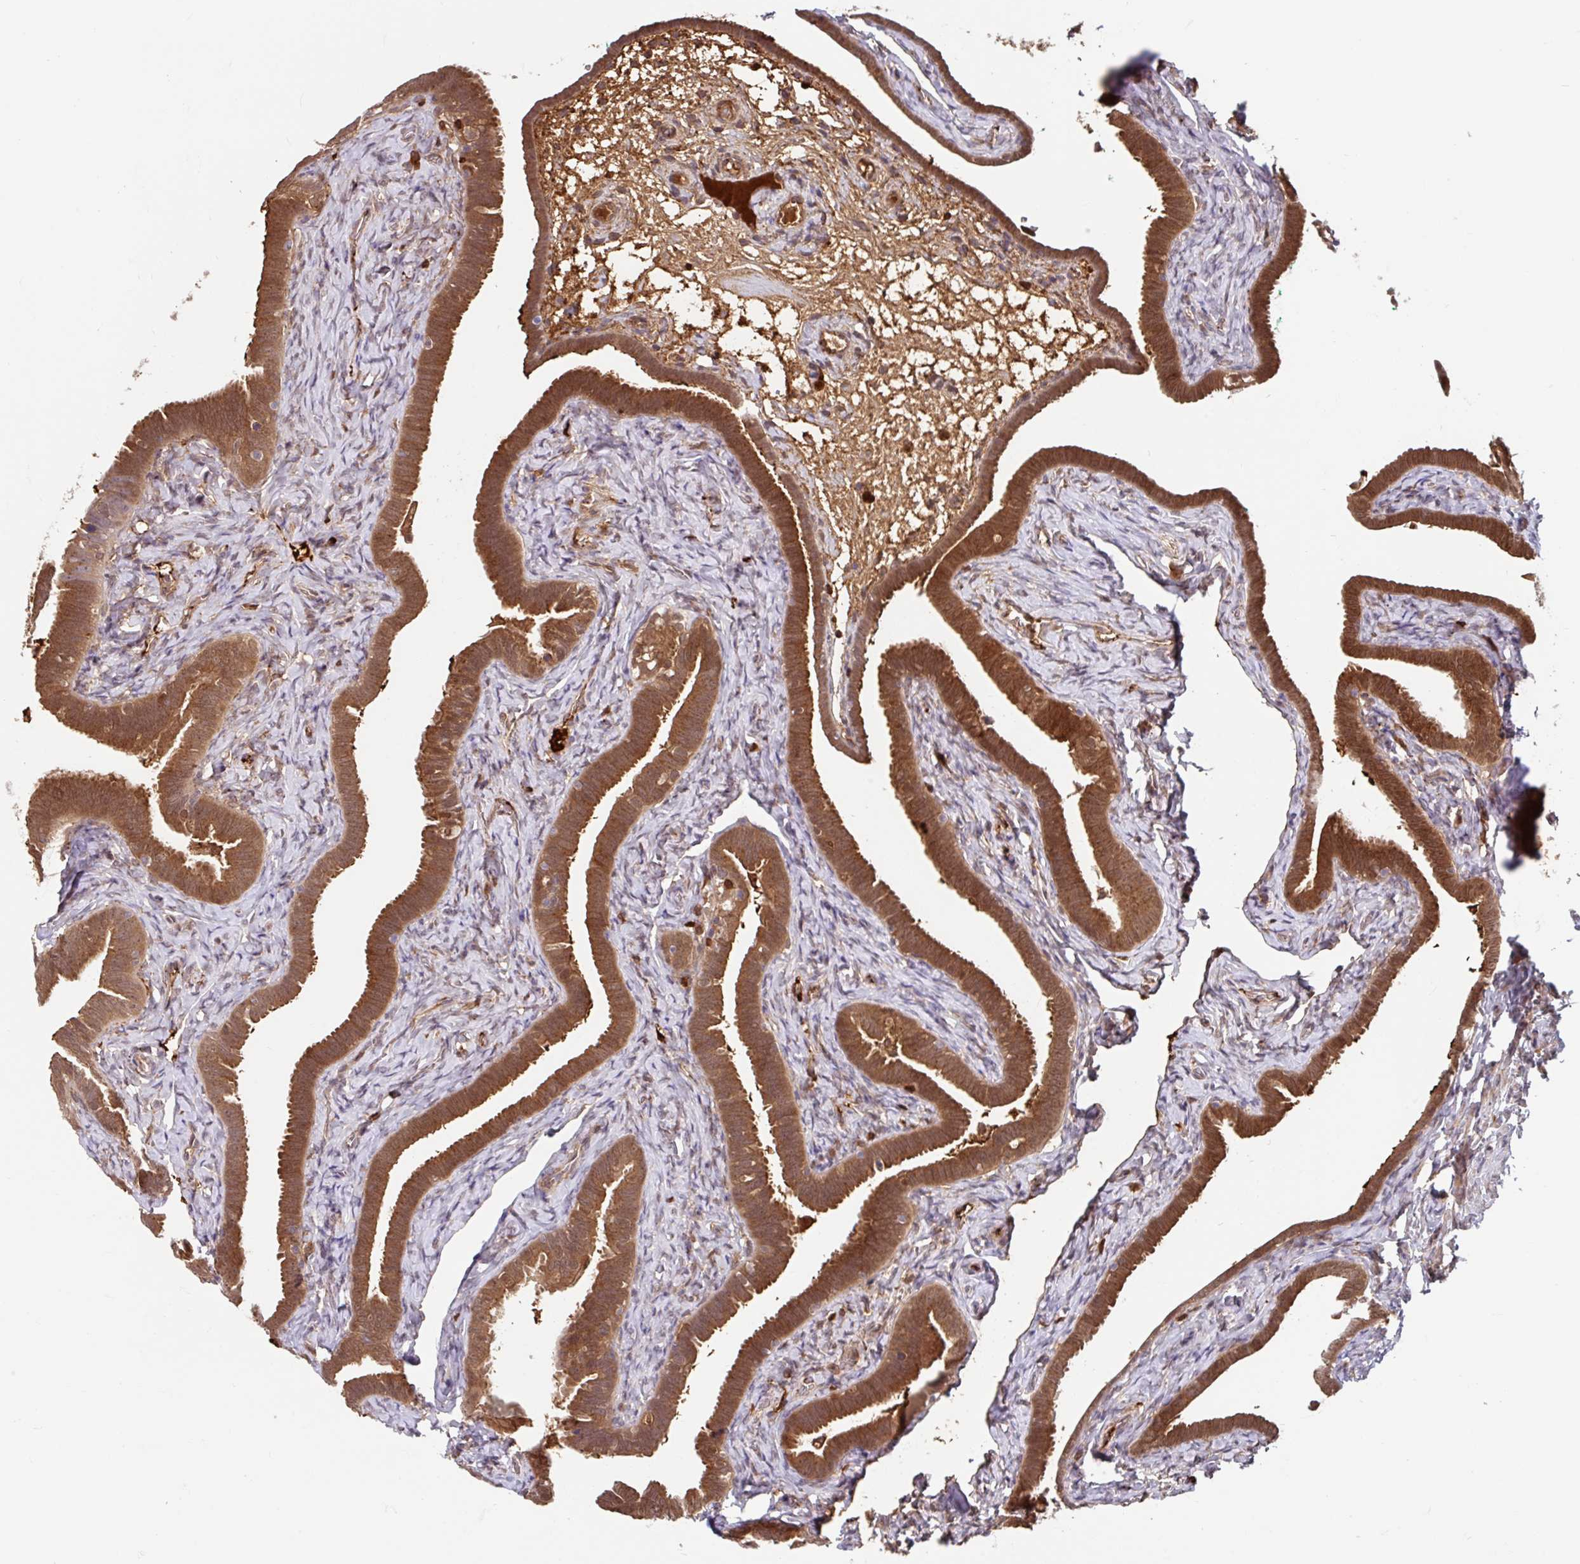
{"staining": {"intensity": "moderate", "quantity": ">75%", "location": "cytoplasmic/membranous"}, "tissue": "fallopian tube", "cell_type": "Glandular cells", "image_type": "normal", "snomed": [{"axis": "morphology", "description": "Normal tissue, NOS"}, {"axis": "topography", "description": "Fallopian tube"}], "caption": "The image demonstrates immunohistochemical staining of normal fallopian tube. There is moderate cytoplasmic/membranous expression is appreciated in about >75% of glandular cells. (DAB IHC with brightfield microscopy, high magnification).", "gene": "BLVRA", "patient": {"sex": "female", "age": 69}}